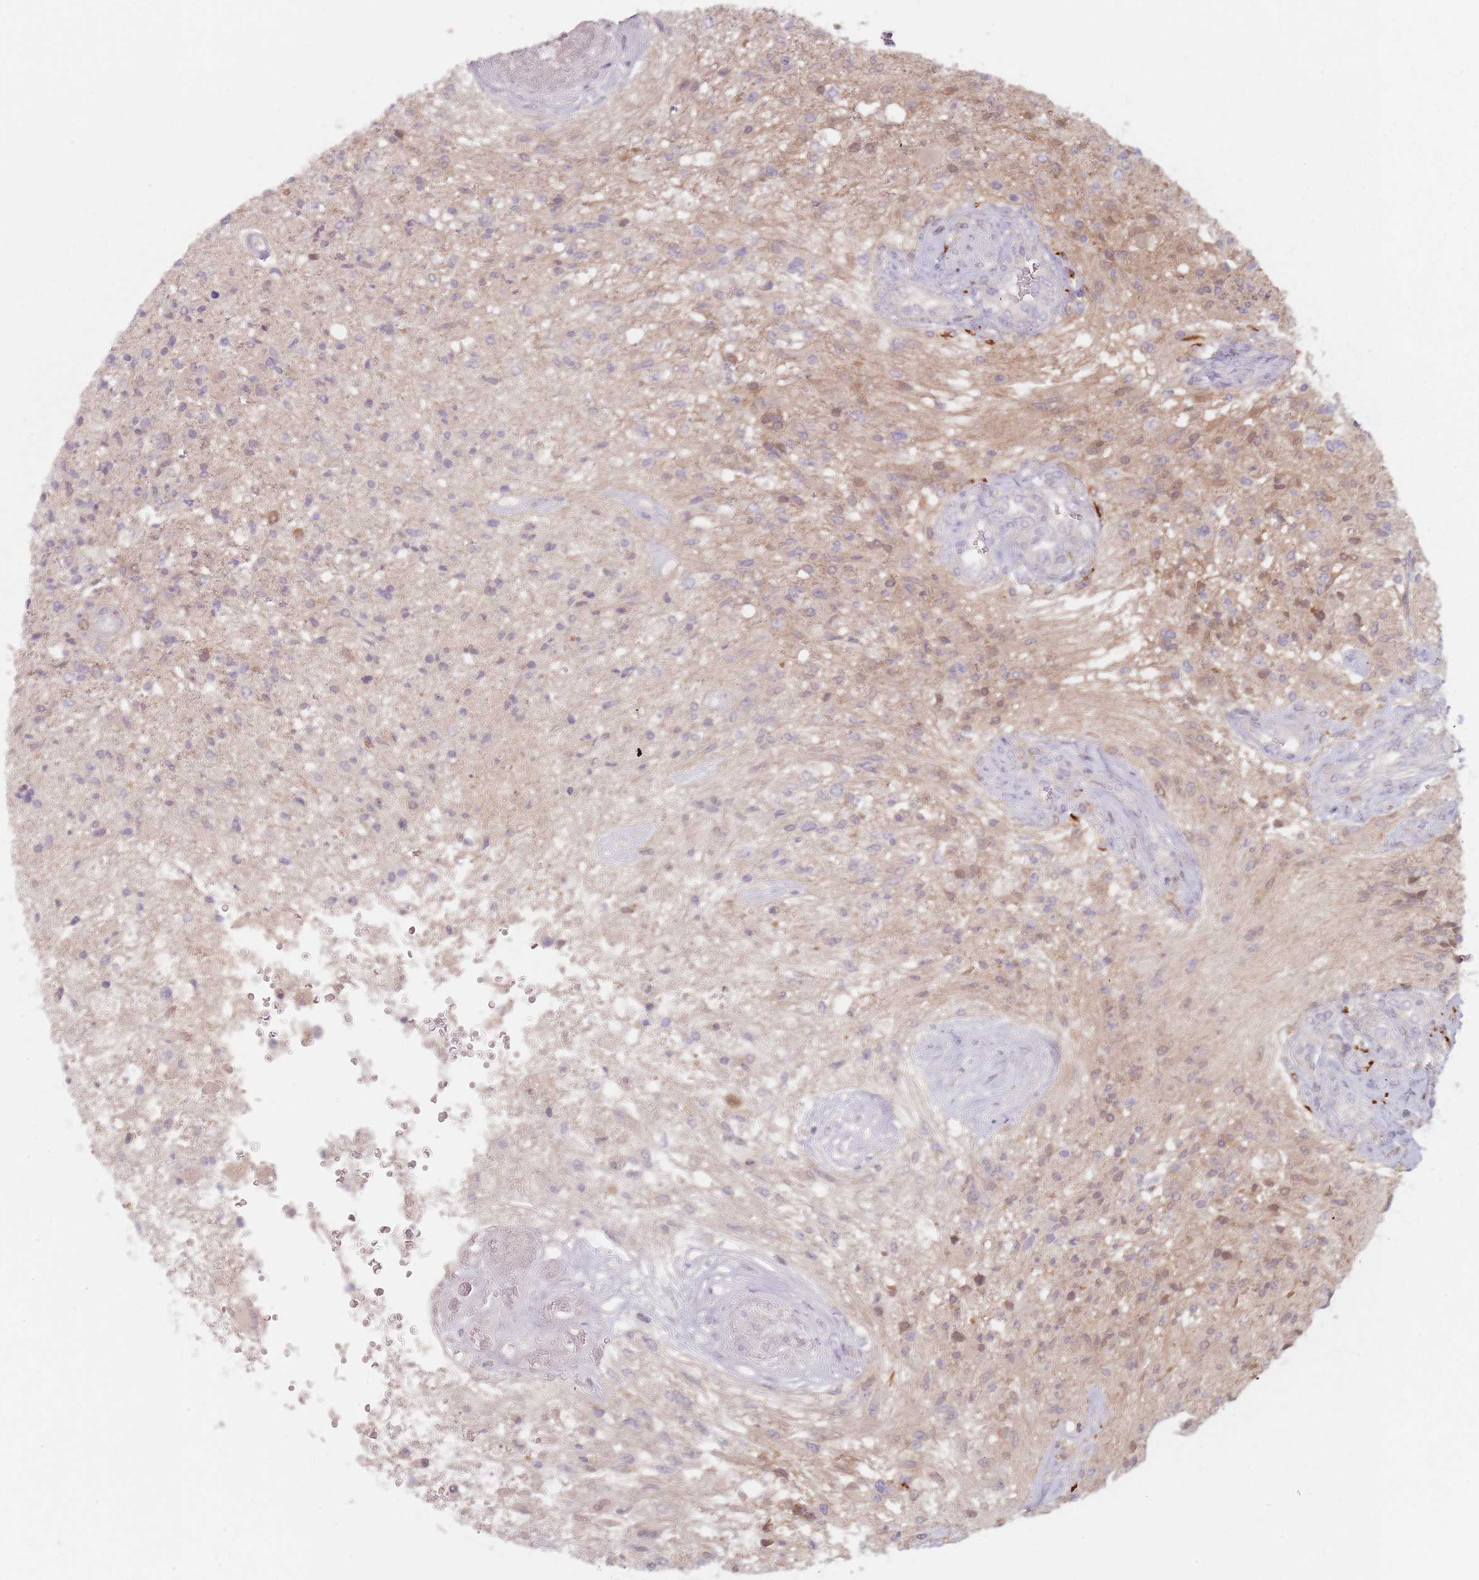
{"staining": {"intensity": "weak", "quantity": "<25%", "location": "cytoplasmic/membranous,nuclear"}, "tissue": "glioma", "cell_type": "Tumor cells", "image_type": "cancer", "snomed": [{"axis": "morphology", "description": "Glioma, malignant, High grade"}, {"axis": "topography", "description": "Brain"}], "caption": "A photomicrograph of human glioma is negative for staining in tumor cells. (Brightfield microscopy of DAB (3,3'-diaminobenzidine) immunohistochemistry at high magnification).", "gene": "NAXE", "patient": {"sex": "male", "age": 56}}